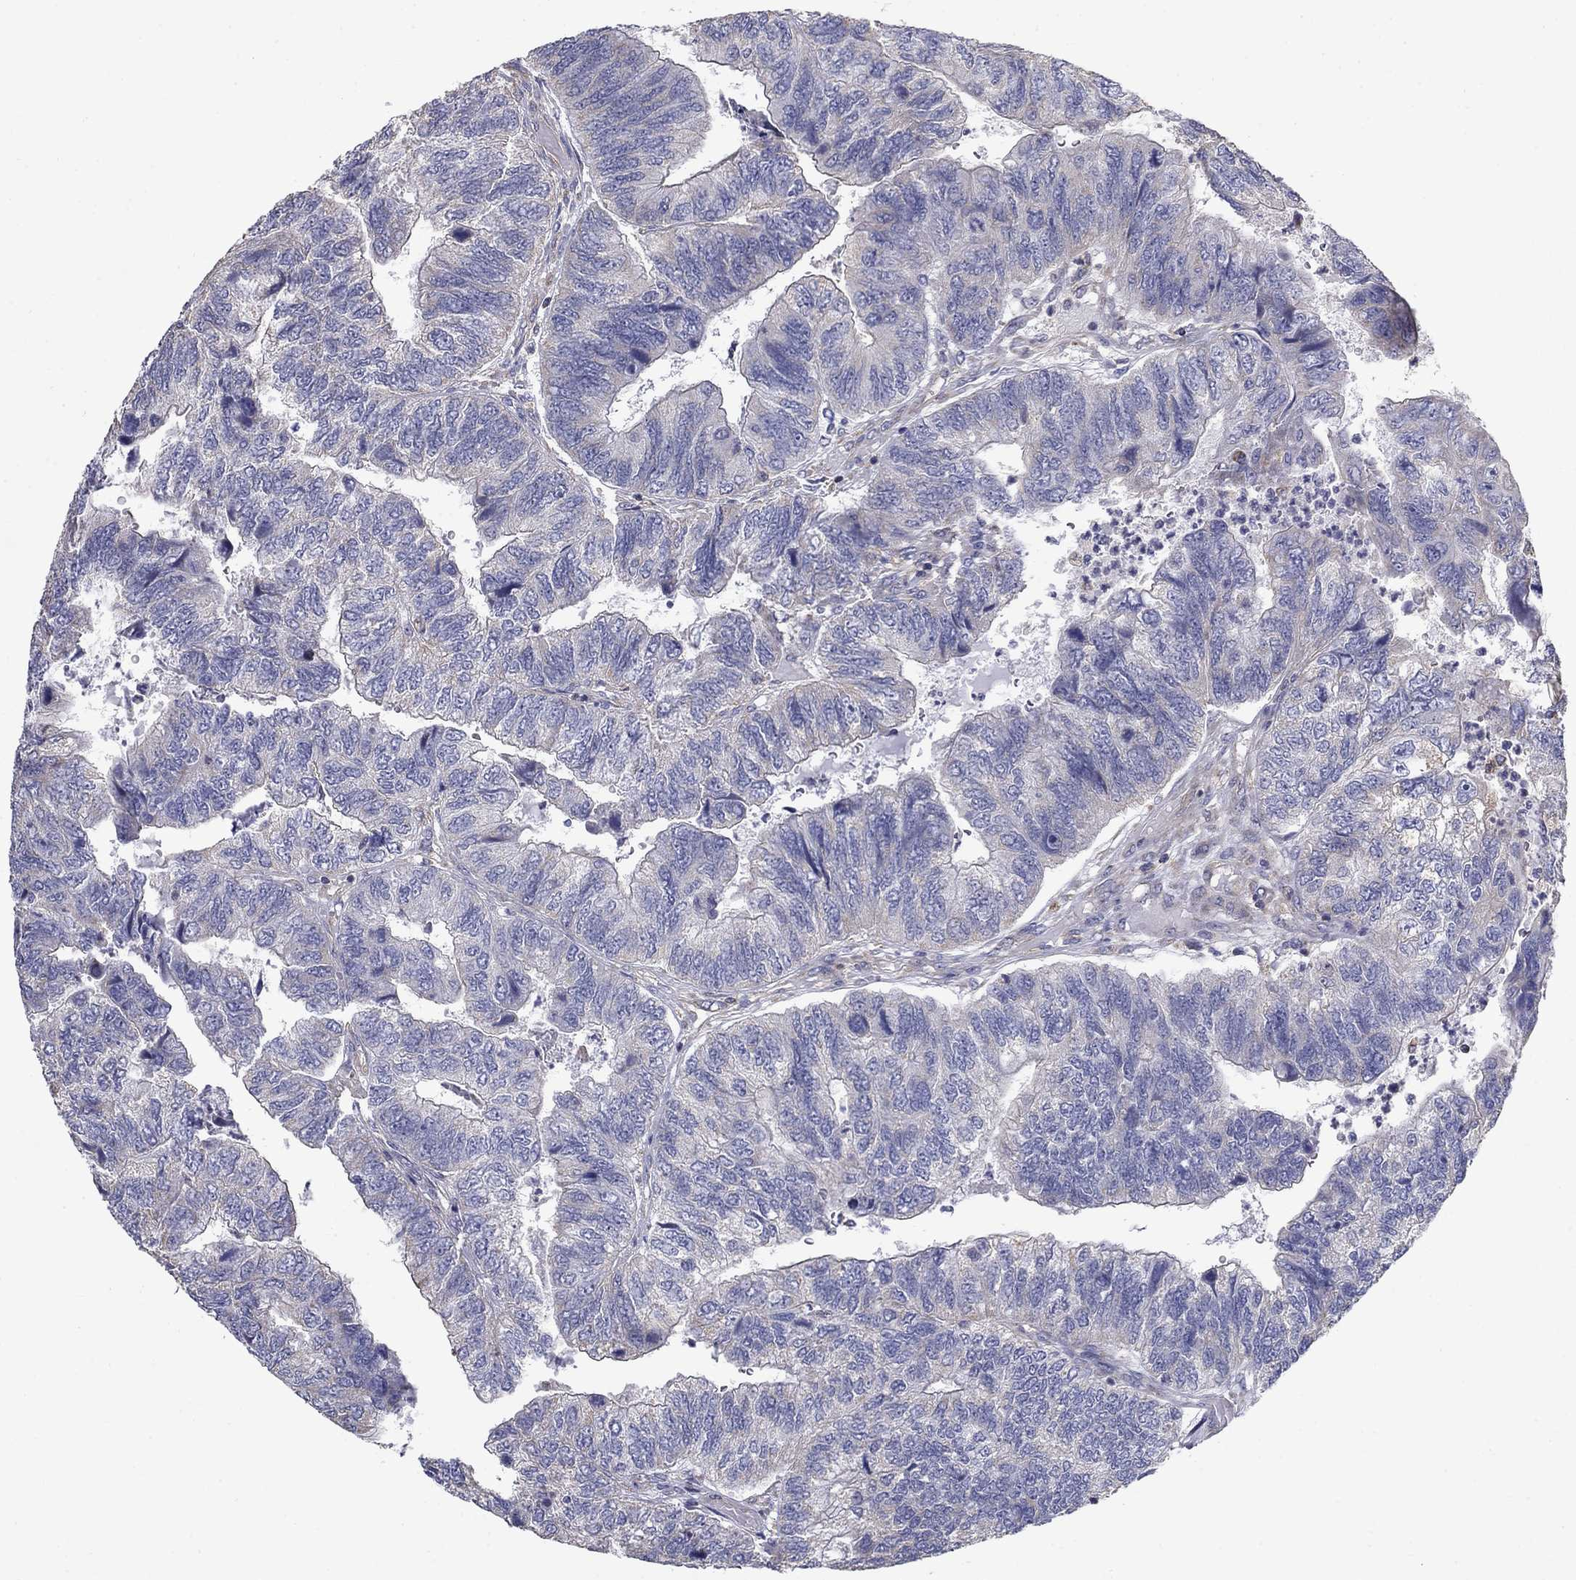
{"staining": {"intensity": "negative", "quantity": "none", "location": "none"}, "tissue": "colorectal cancer", "cell_type": "Tumor cells", "image_type": "cancer", "snomed": [{"axis": "morphology", "description": "Adenocarcinoma, NOS"}, {"axis": "topography", "description": "Colon"}], "caption": "Immunohistochemistry (IHC) of colorectal cancer displays no staining in tumor cells.", "gene": "NME5", "patient": {"sex": "female", "age": 67}}